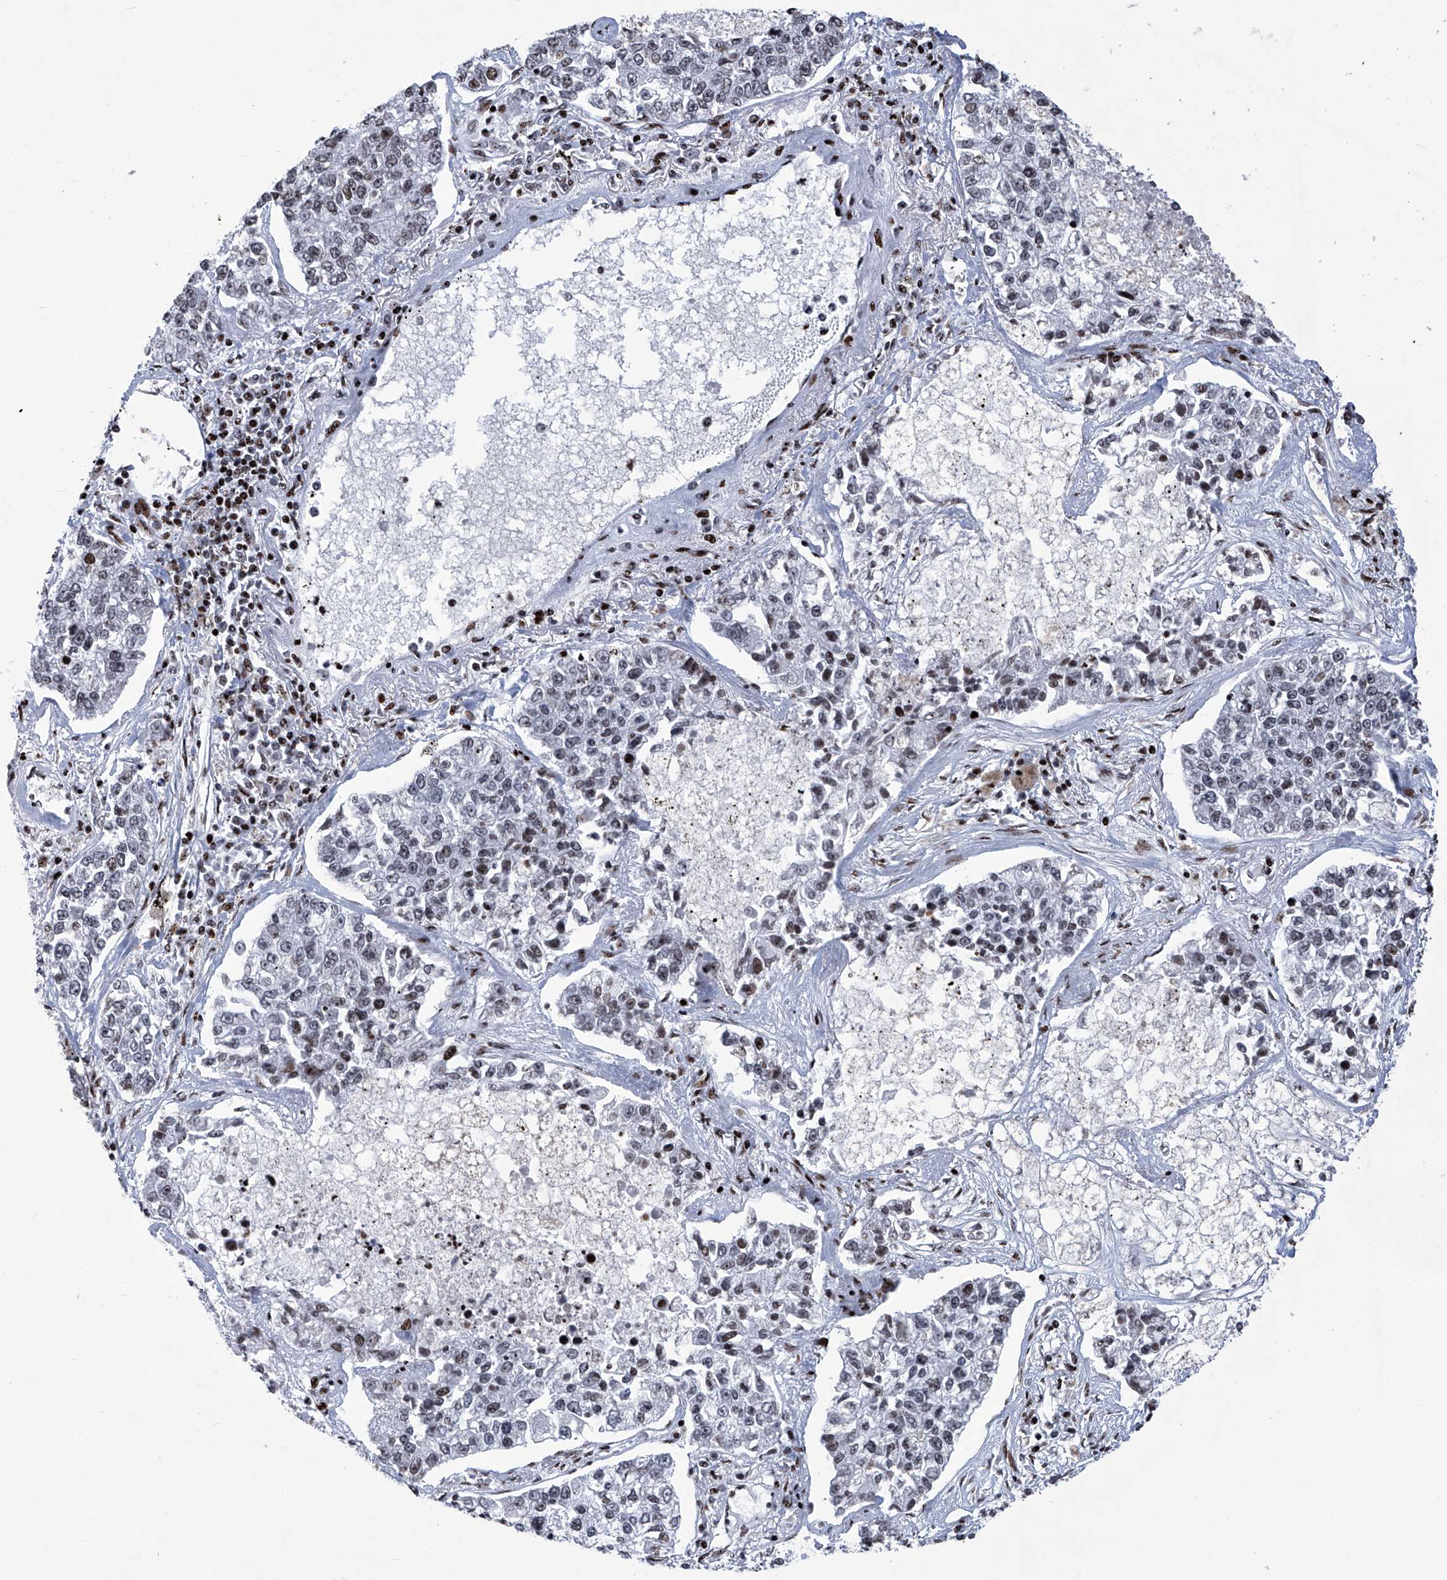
{"staining": {"intensity": "weak", "quantity": "<25%", "location": "nuclear"}, "tissue": "lung cancer", "cell_type": "Tumor cells", "image_type": "cancer", "snomed": [{"axis": "morphology", "description": "Adenocarcinoma, NOS"}, {"axis": "topography", "description": "Lung"}], "caption": "Photomicrograph shows no protein expression in tumor cells of adenocarcinoma (lung) tissue.", "gene": "HEY2", "patient": {"sex": "male", "age": 49}}